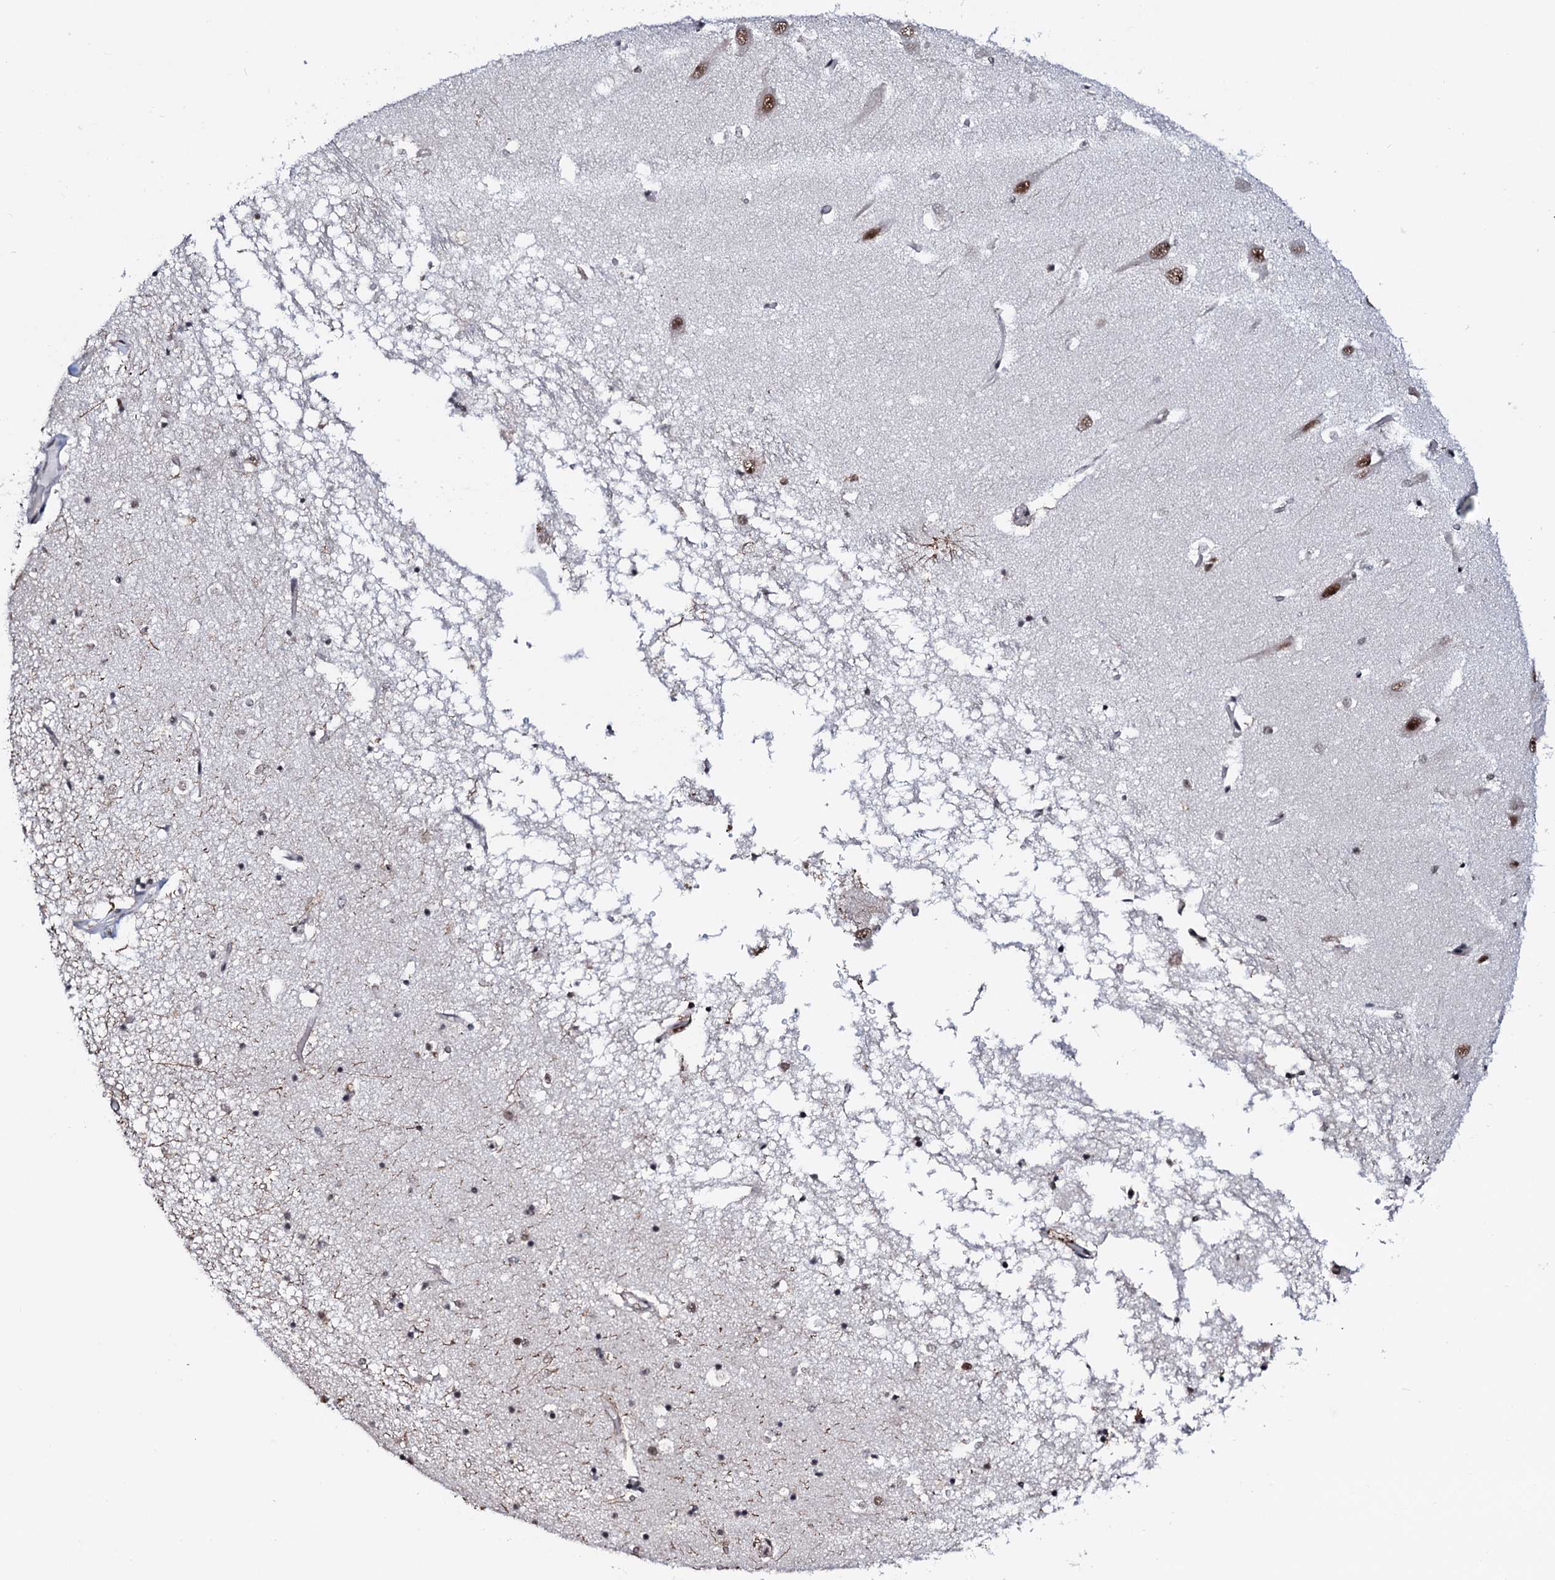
{"staining": {"intensity": "weak", "quantity": "<25%", "location": "nuclear"}, "tissue": "hippocampus", "cell_type": "Glial cells", "image_type": "normal", "snomed": [{"axis": "morphology", "description": "Normal tissue, NOS"}, {"axis": "topography", "description": "Hippocampus"}], "caption": "Protein analysis of benign hippocampus reveals no significant expression in glial cells. The staining is performed using DAB (3,3'-diaminobenzidine) brown chromogen with nuclei counter-stained in using hematoxylin.", "gene": "PRPF18", "patient": {"sex": "male", "age": 70}}